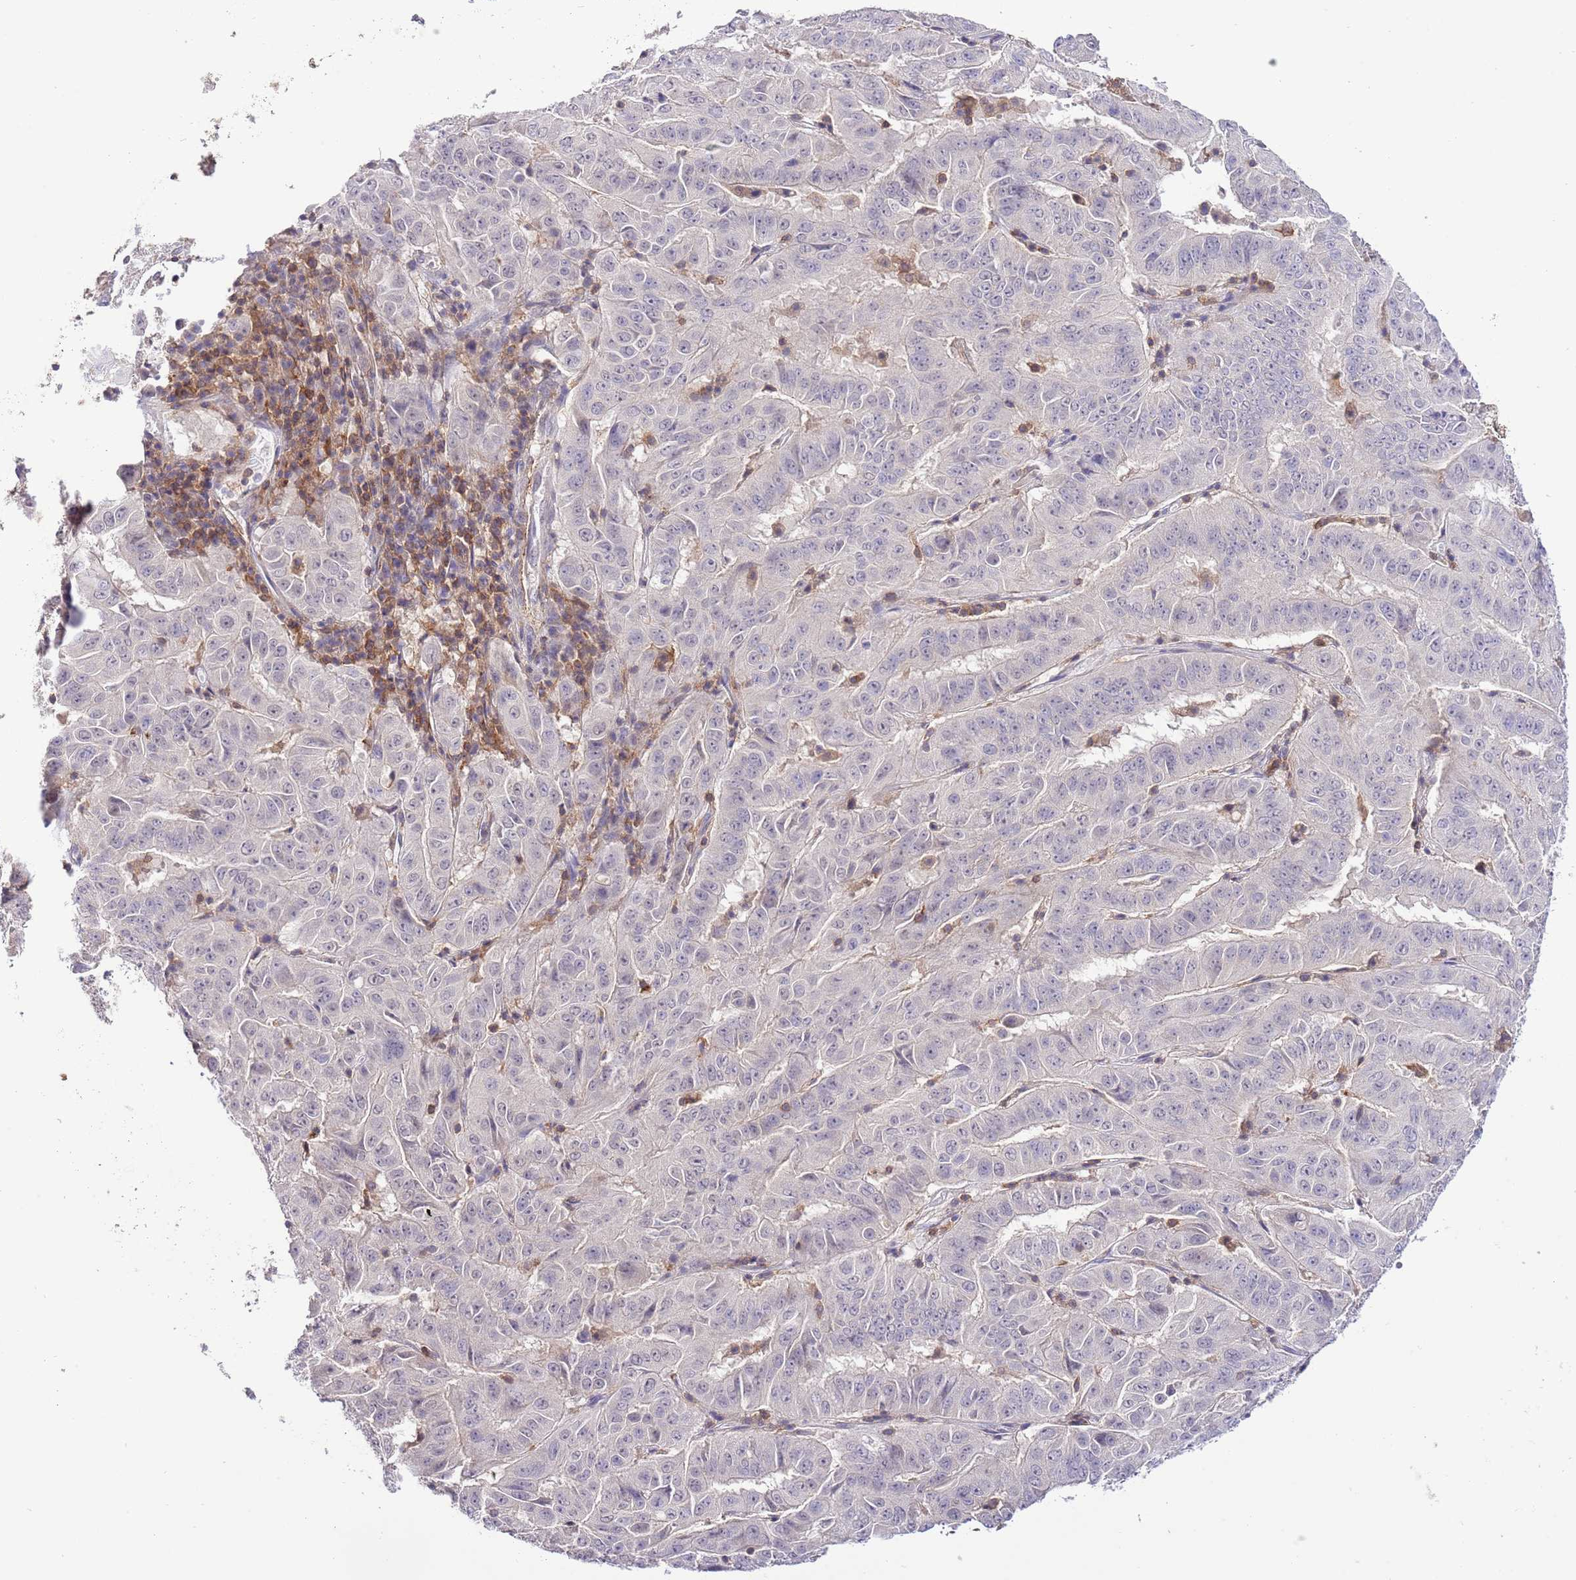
{"staining": {"intensity": "negative", "quantity": "none", "location": "none"}, "tissue": "pancreatic cancer", "cell_type": "Tumor cells", "image_type": "cancer", "snomed": [{"axis": "morphology", "description": "Adenocarcinoma, NOS"}, {"axis": "topography", "description": "Pancreas"}], "caption": "Immunohistochemistry (IHC) of adenocarcinoma (pancreatic) reveals no positivity in tumor cells.", "gene": "EFHD1", "patient": {"sex": "male", "age": 63}}